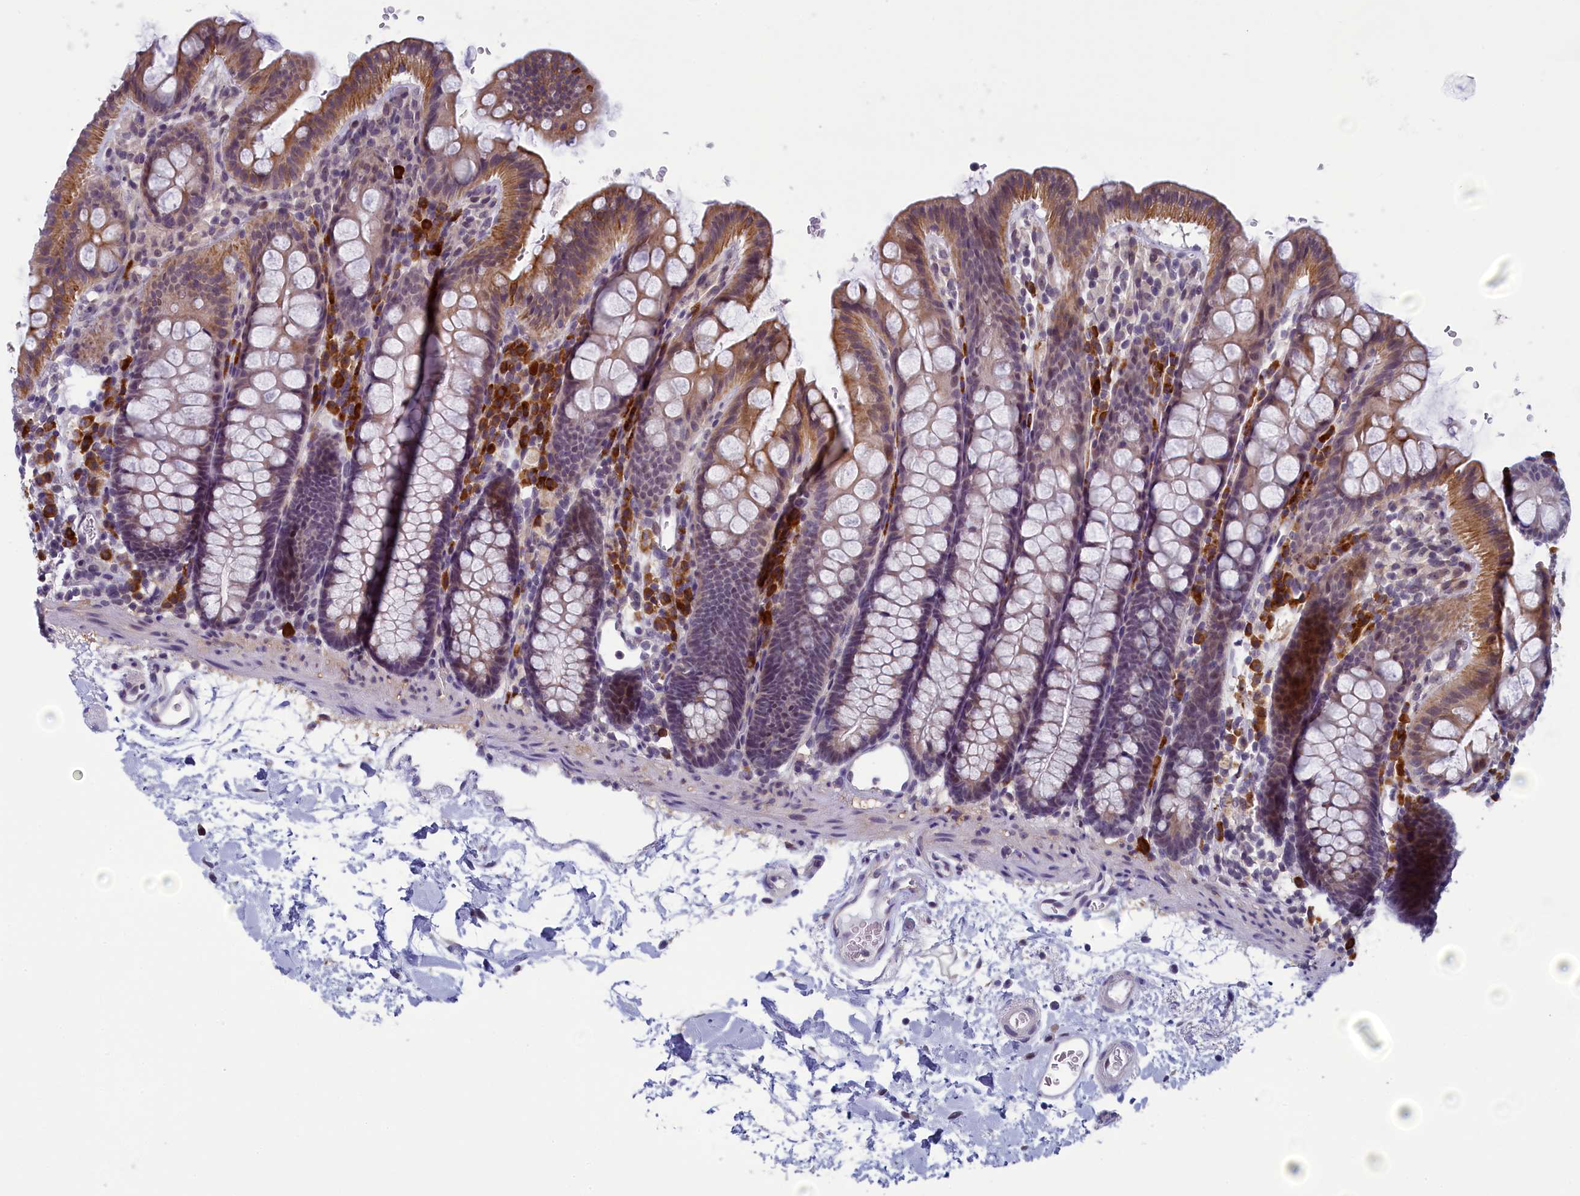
{"staining": {"intensity": "negative", "quantity": "none", "location": "none"}, "tissue": "colon", "cell_type": "Endothelial cells", "image_type": "normal", "snomed": [{"axis": "morphology", "description": "Normal tissue, NOS"}, {"axis": "topography", "description": "Colon"}], "caption": "Image shows no protein staining in endothelial cells of benign colon. (Immunohistochemistry (ihc), brightfield microscopy, high magnification).", "gene": "CNEP1R1", "patient": {"sex": "male", "age": 75}}